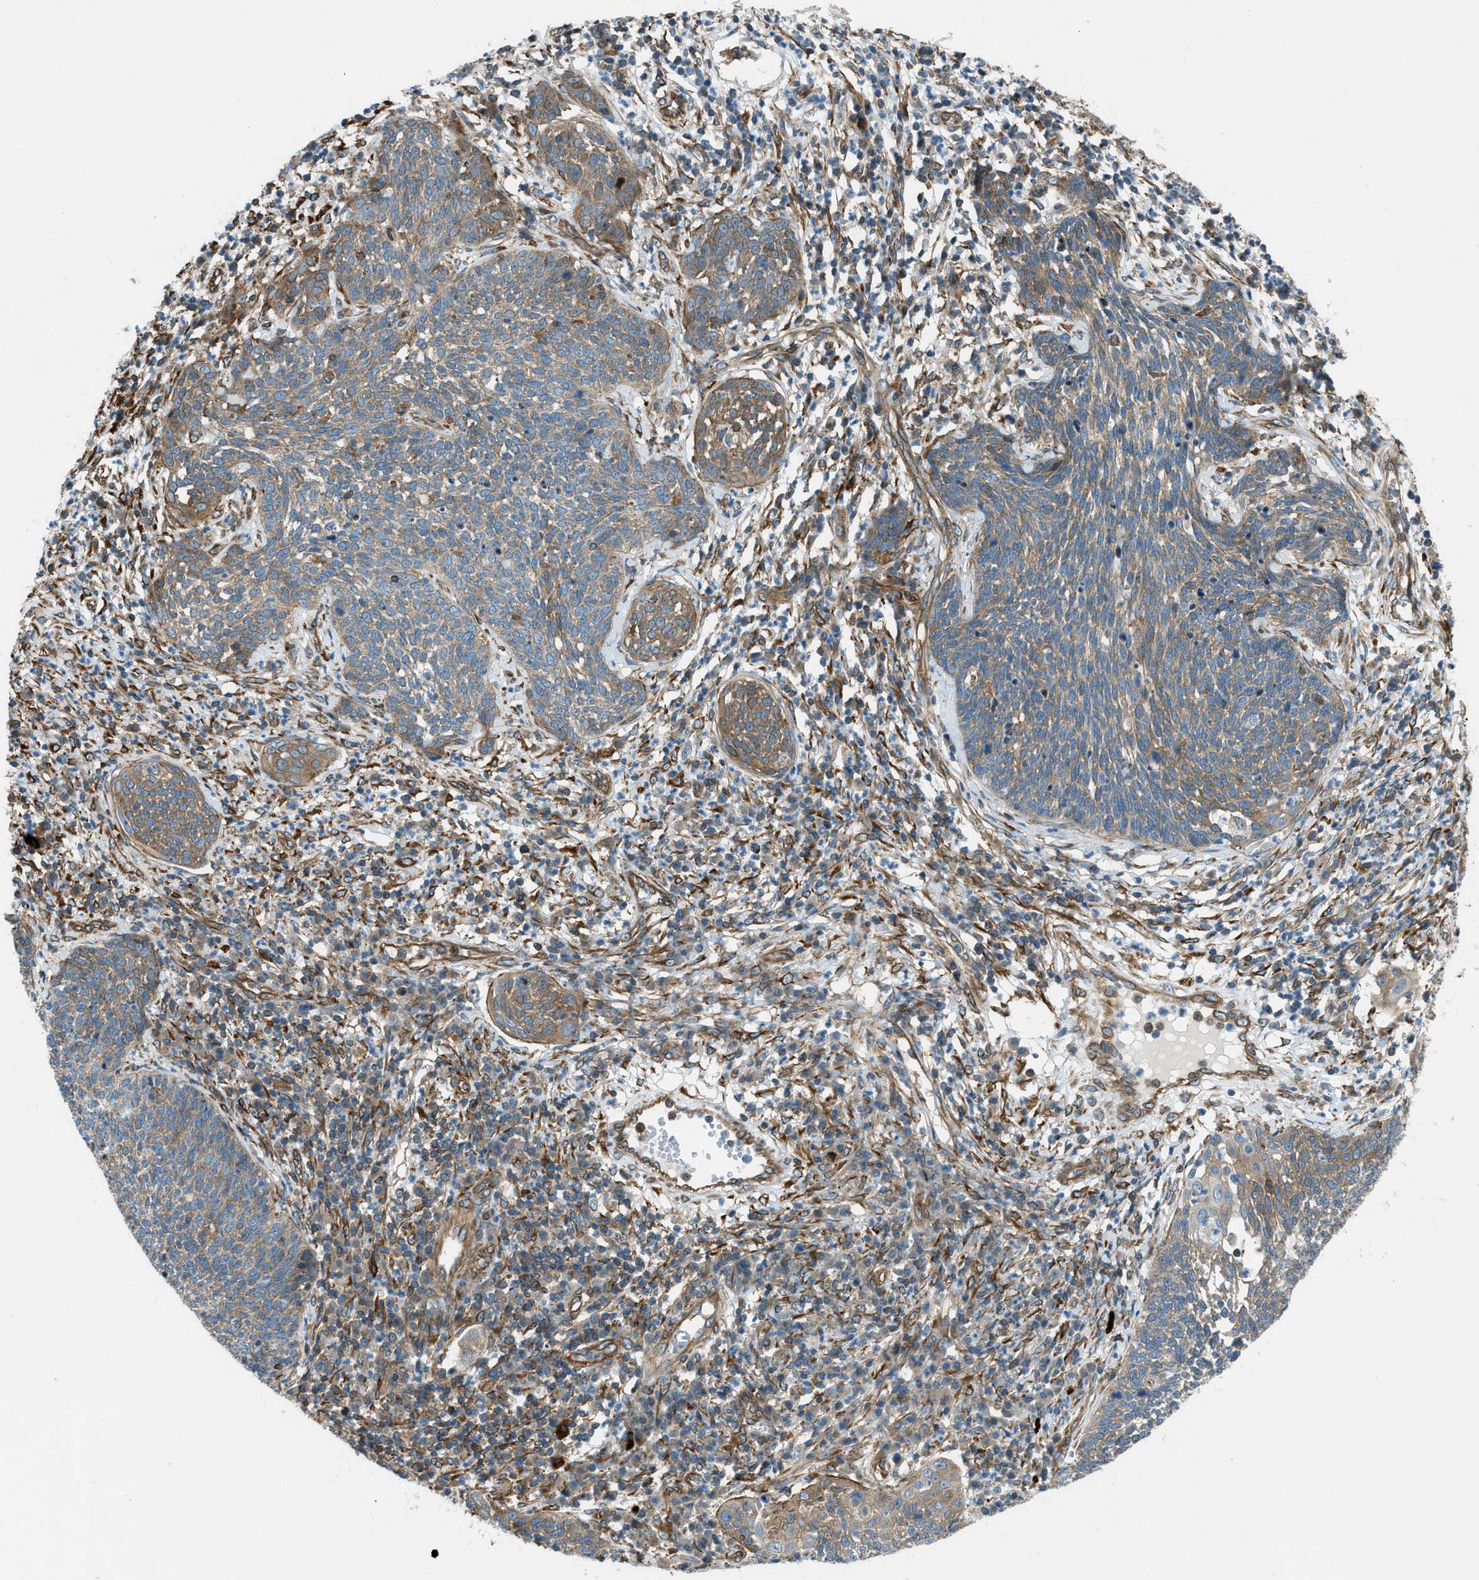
{"staining": {"intensity": "weak", "quantity": ">75%", "location": "cytoplasmic/membranous"}, "tissue": "cervical cancer", "cell_type": "Tumor cells", "image_type": "cancer", "snomed": [{"axis": "morphology", "description": "Squamous cell carcinoma, NOS"}, {"axis": "topography", "description": "Cervix"}], "caption": "The micrograph shows staining of squamous cell carcinoma (cervical), revealing weak cytoplasmic/membranous protein positivity (brown color) within tumor cells.", "gene": "DMAC1", "patient": {"sex": "female", "age": 34}}